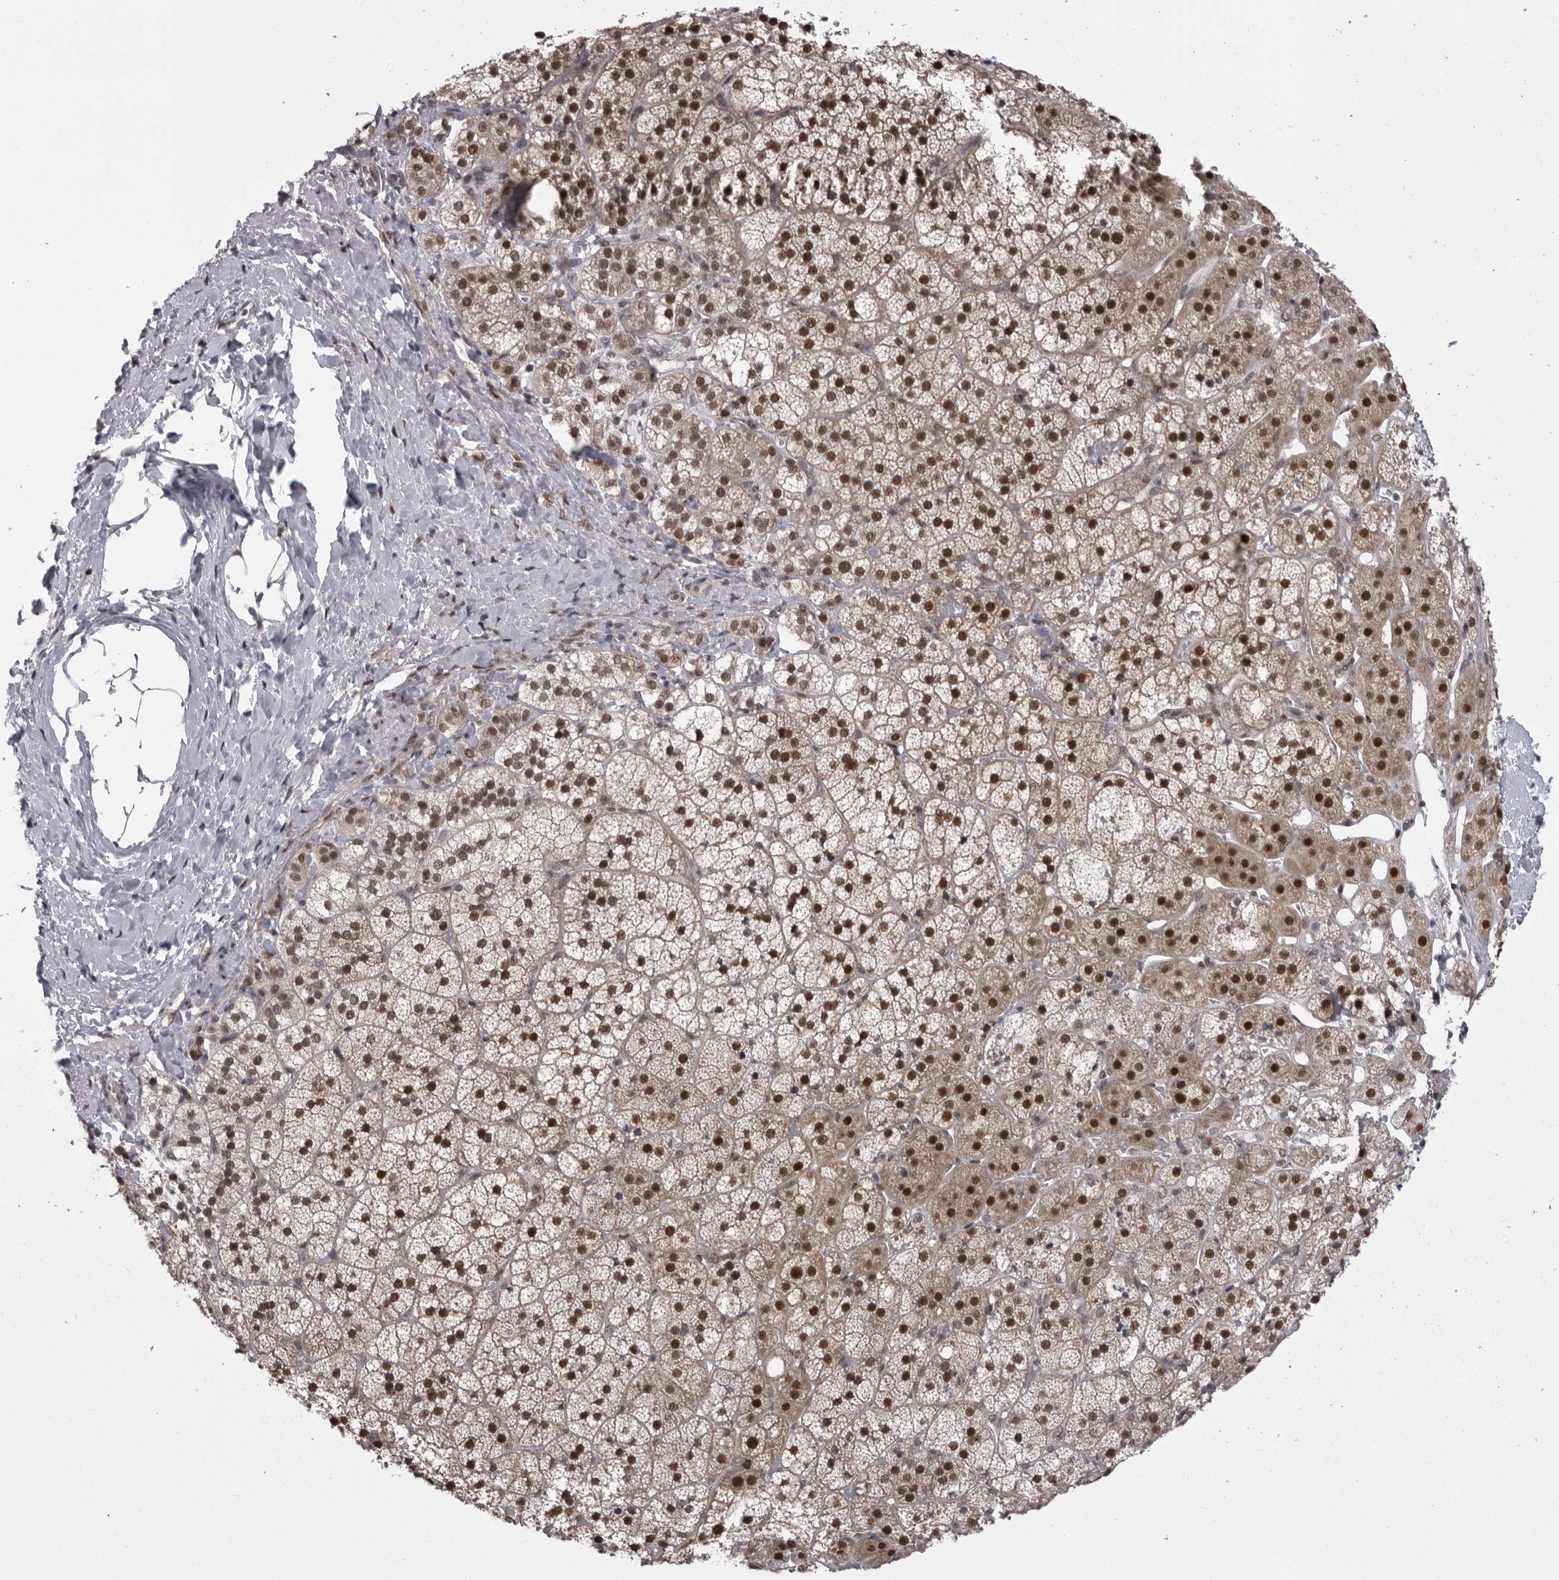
{"staining": {"intensity": "strong", "quantity": ">75%", "location": "nuclear"}, "tissue": "adrenal gland", "cell_type": "Glandular cells", "image_type": "normal", "snomed": [{"axis": "morphology", "description": "Normal tissue, NOS"}, {"axis": "topography", "description": "Adrenal gland"}], "caption": "About >75% of glandular cells in normal human adrenal gland exhibit strong nuclear protein positivity as visualized by brown immunohistochemical staining.", "gene": "MEPCE", "patient": {"sex": "female", "age": 44}}